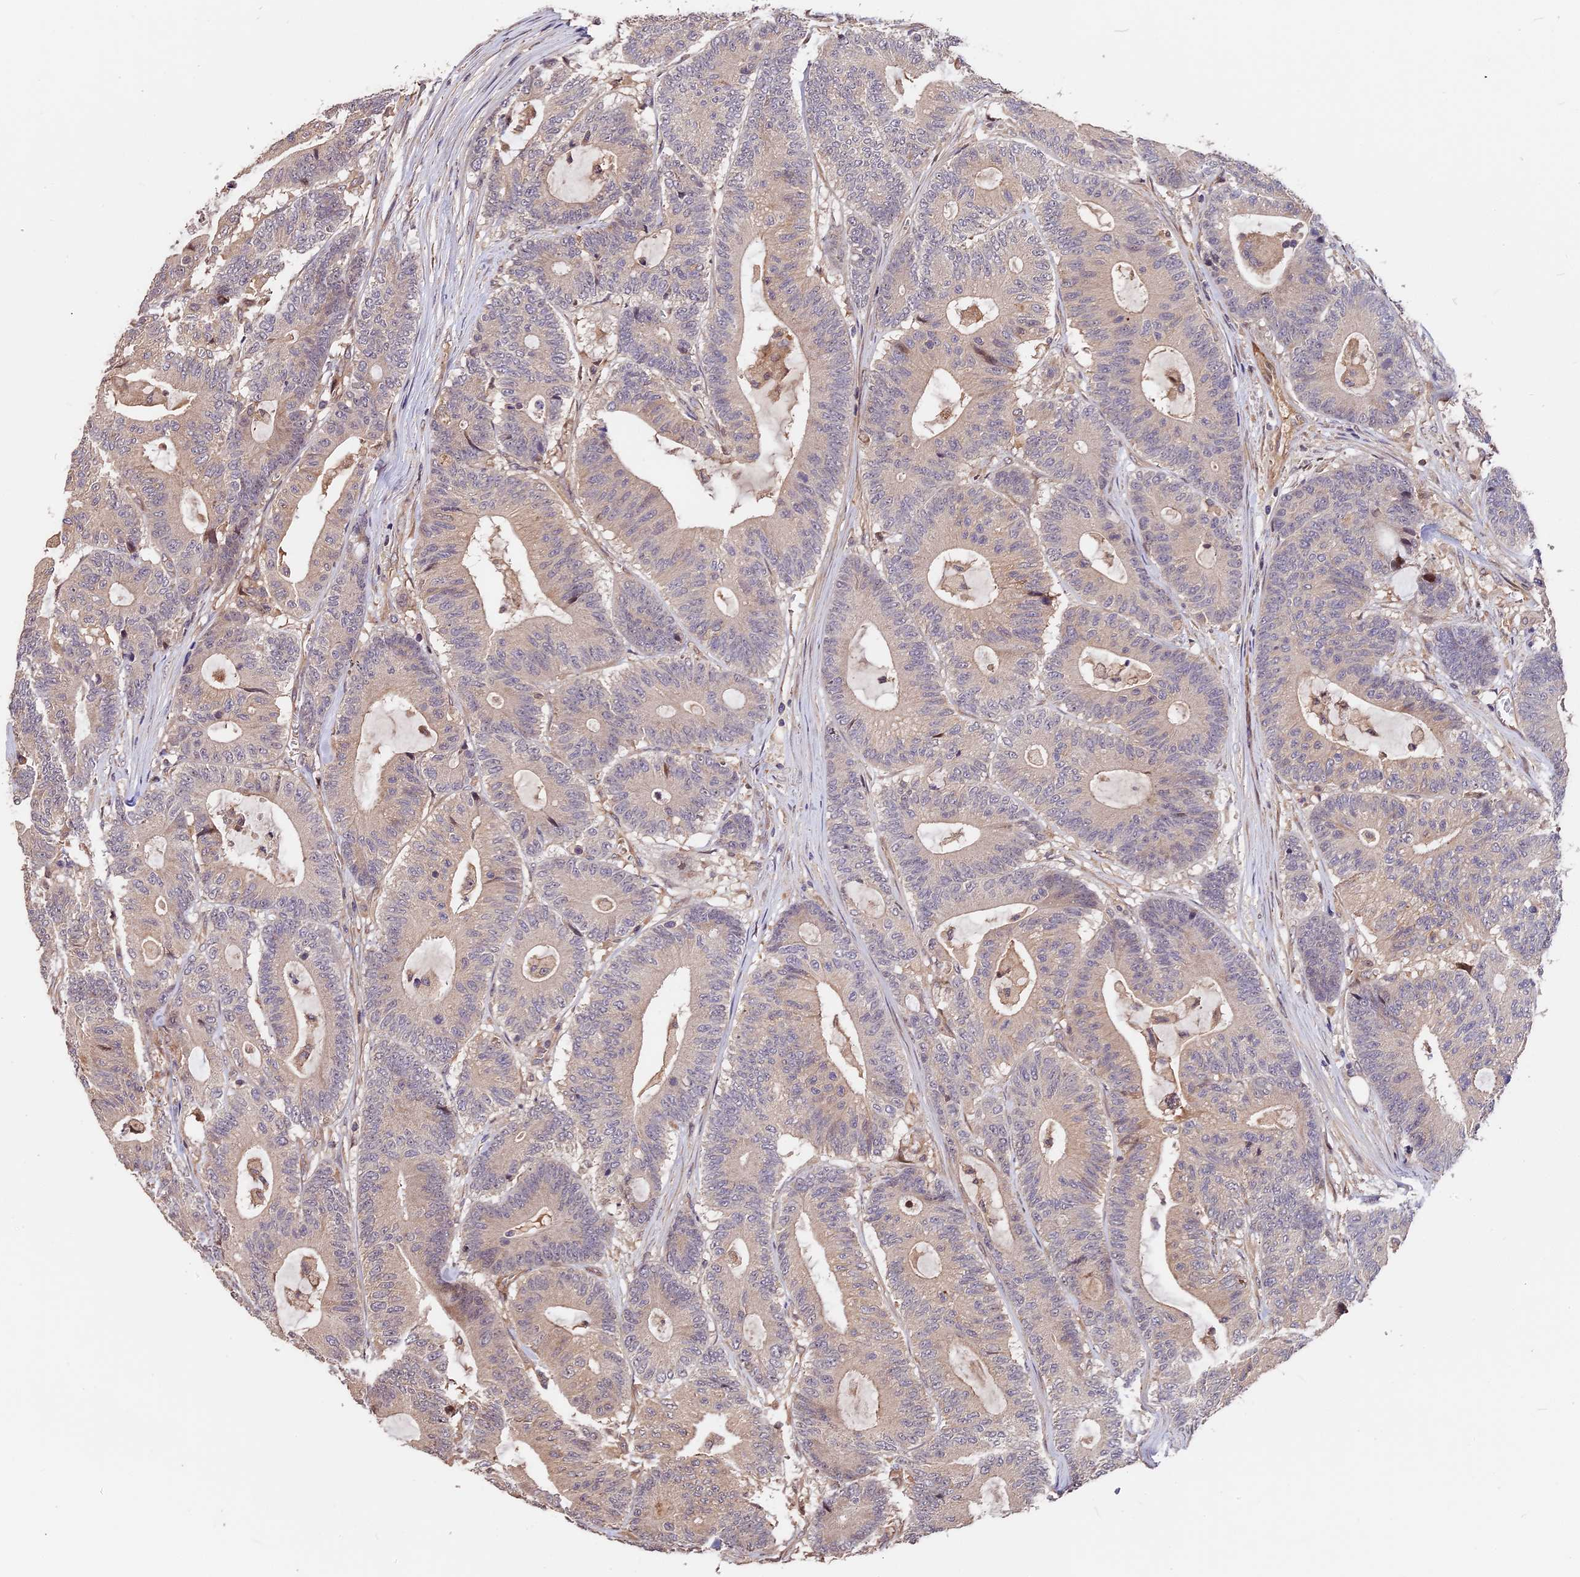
{"staining": {"intensity": "negative", "quantity": "none", "location": "none"}, "tissue": "colorectal cancer", "cell_type": "Tumor cells", "image_type": "cancer", "snomed": [{"axis": "morphology", "description": "Adenocarcinoma, NOS"}, {"axis": "topography", "description": "Colon"}], "caption": "A histopathology image of human colorectal cancer (adenocarcinoma) is negative for staining in tumor cells.", "gene": "ARHGAP17", "patient": {"sex": "female", "age": 84}}